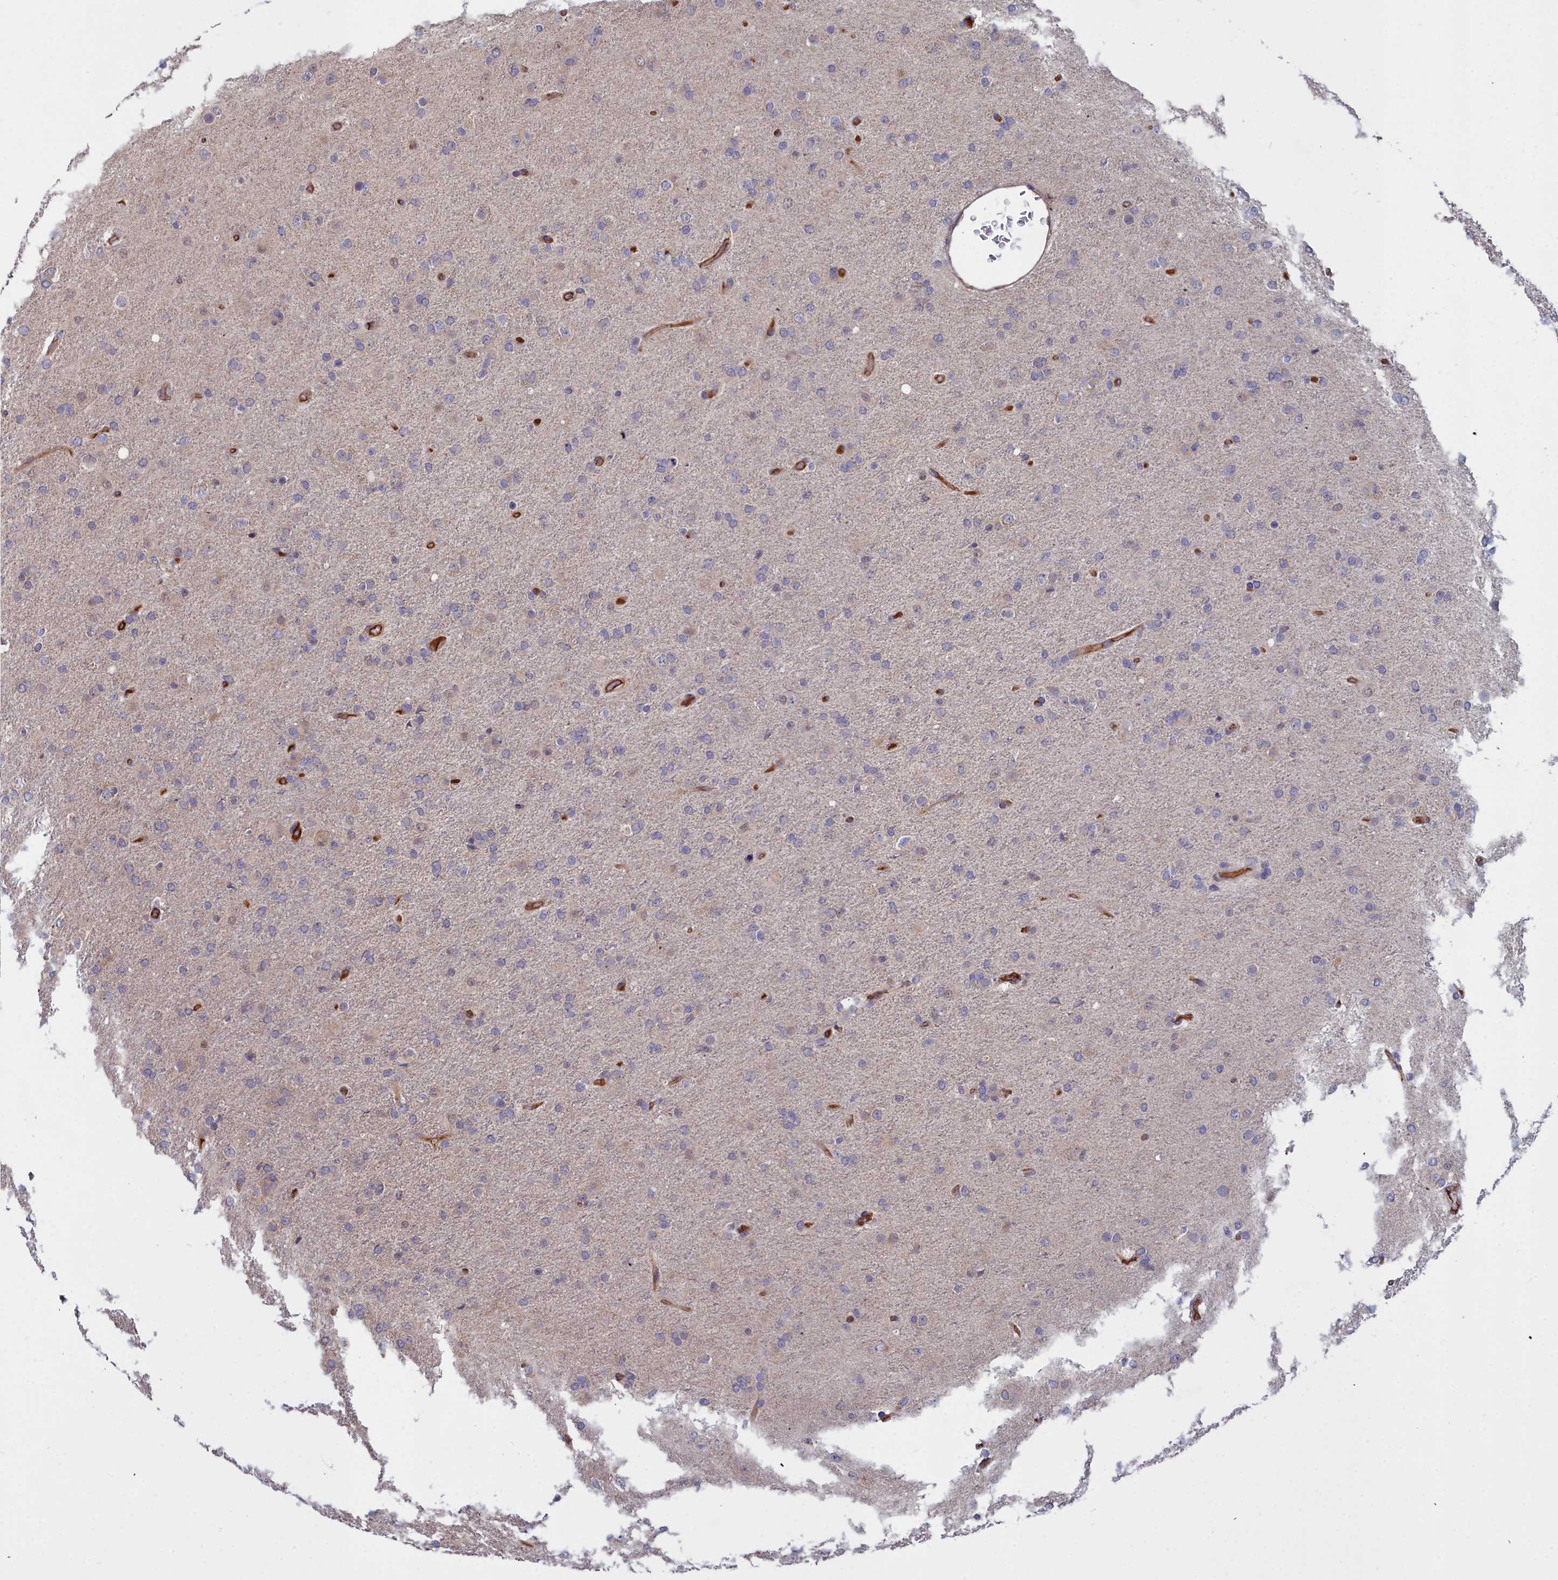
{"staining": {"intensity": "negative", "quantity": "none", "location": "none"}, "tissue": "glioma", "cell_type": "Tumor cells", "image_type": "cancer", "snomed": [{"axis": "morphology", "description": "Glioma, malignant, Low grade"}, {"axis": "topography", "description": "Brain"}], "caption": "The photomicrograph demonstrates no significant expression in tumor cells of glioma.", "gene": "GFRA2", "patient": {"sex": "male", "age": 65}}